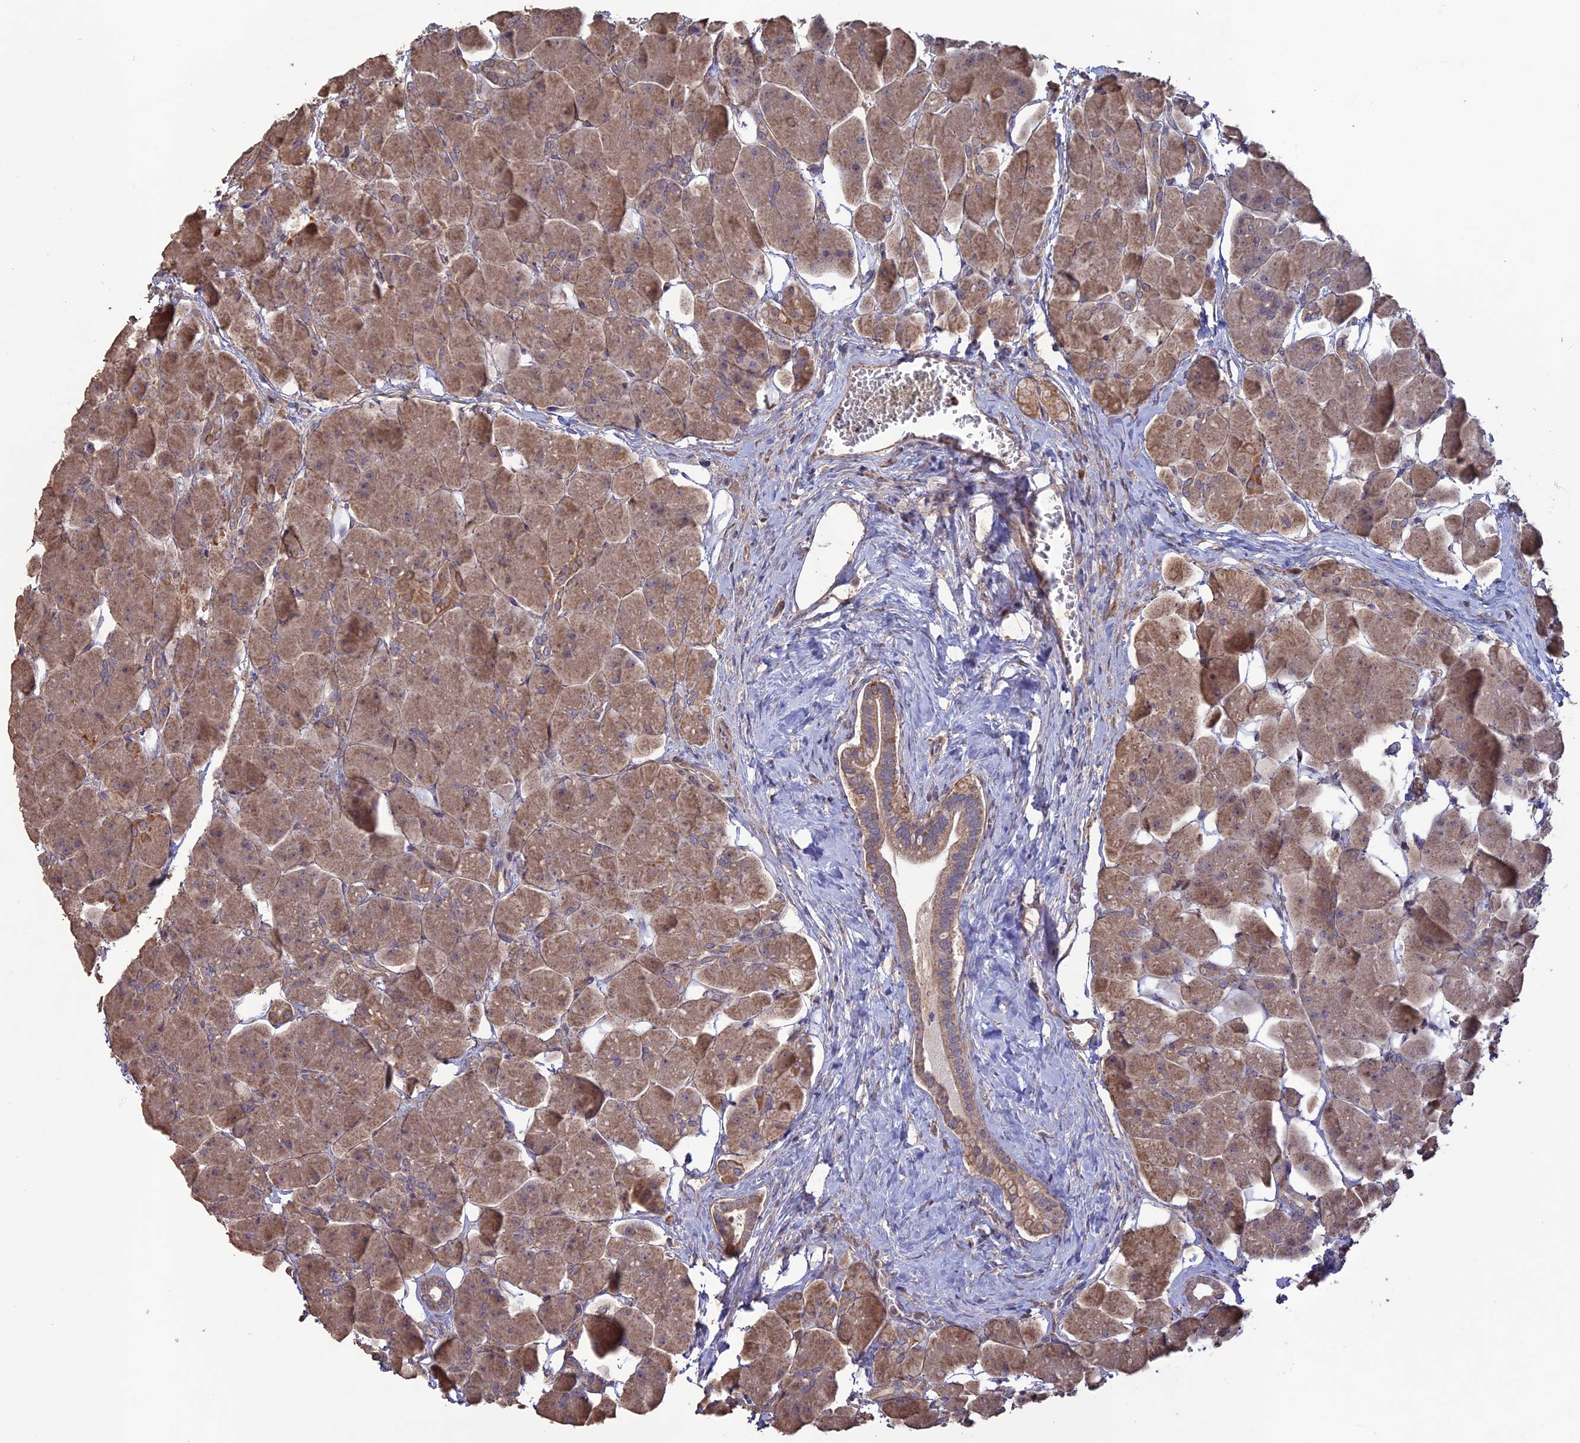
{"staining": {"intensity": "moderate", "quantity": ">75%", "location": "cytoplasmic/membranous"}, "tissue": "pancreas", "cell_type": "Exocrine glandular cells", "image_type": "normal", "snomed": [{"axis": "morphology", "description": "Normal tissue, NOS"}, {"axis": "topography", "description": "Pancreas"}], "caption": "Brown immunohistochemical staining in unremarkable pancreas demonstrates moderate cytoplasmic/membranous staining in about >75% of exocrine glandular cells. The protein of interest is shown in brown color, while the nuclei are stained blue.", "gene": "LAYN", "patient": {"sex": "male", "age": 66}}